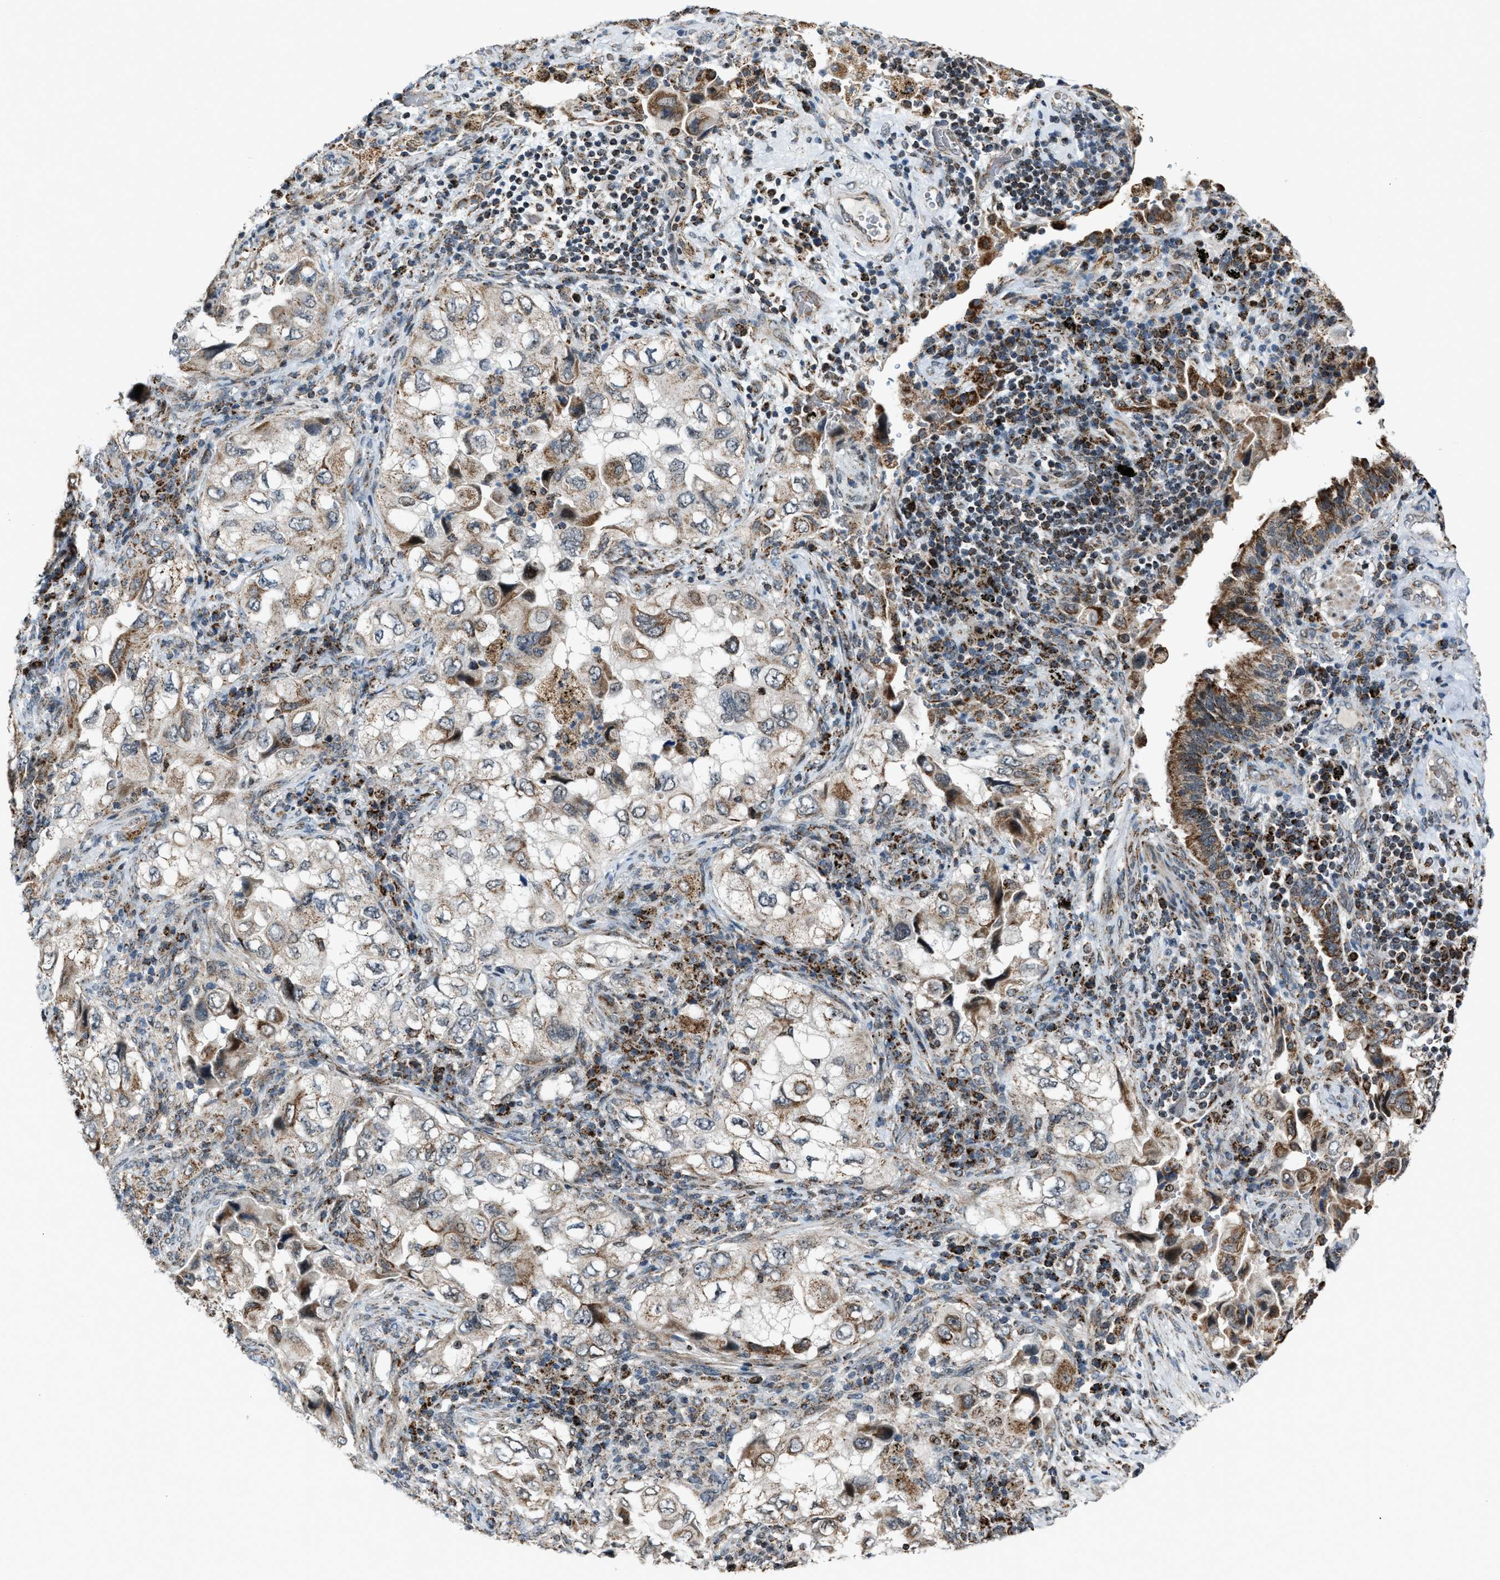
{"staining": {"intensity": "moderate", "quantity": "25%-75%", "location": "cytoplasmic/membranous"}, "tissue": "lung cancer", "cell_type": "Tumor cells", "image_type": "cancer", "snomed": [{"axis": "morphology", "description": "Adenocarcinoma, NOS"}, {"axis": "topography", "description": "Lung"}], "caption": "Approximately 25%-75% of tumor cells in human adenocarcinoma (lung) exhibit moderate cytoplasmic/membranous protein positivity as visualized by brown immunohistochemical staining.", "gene": "CHN2", "patient": {"sex": "male", "age": 64}}